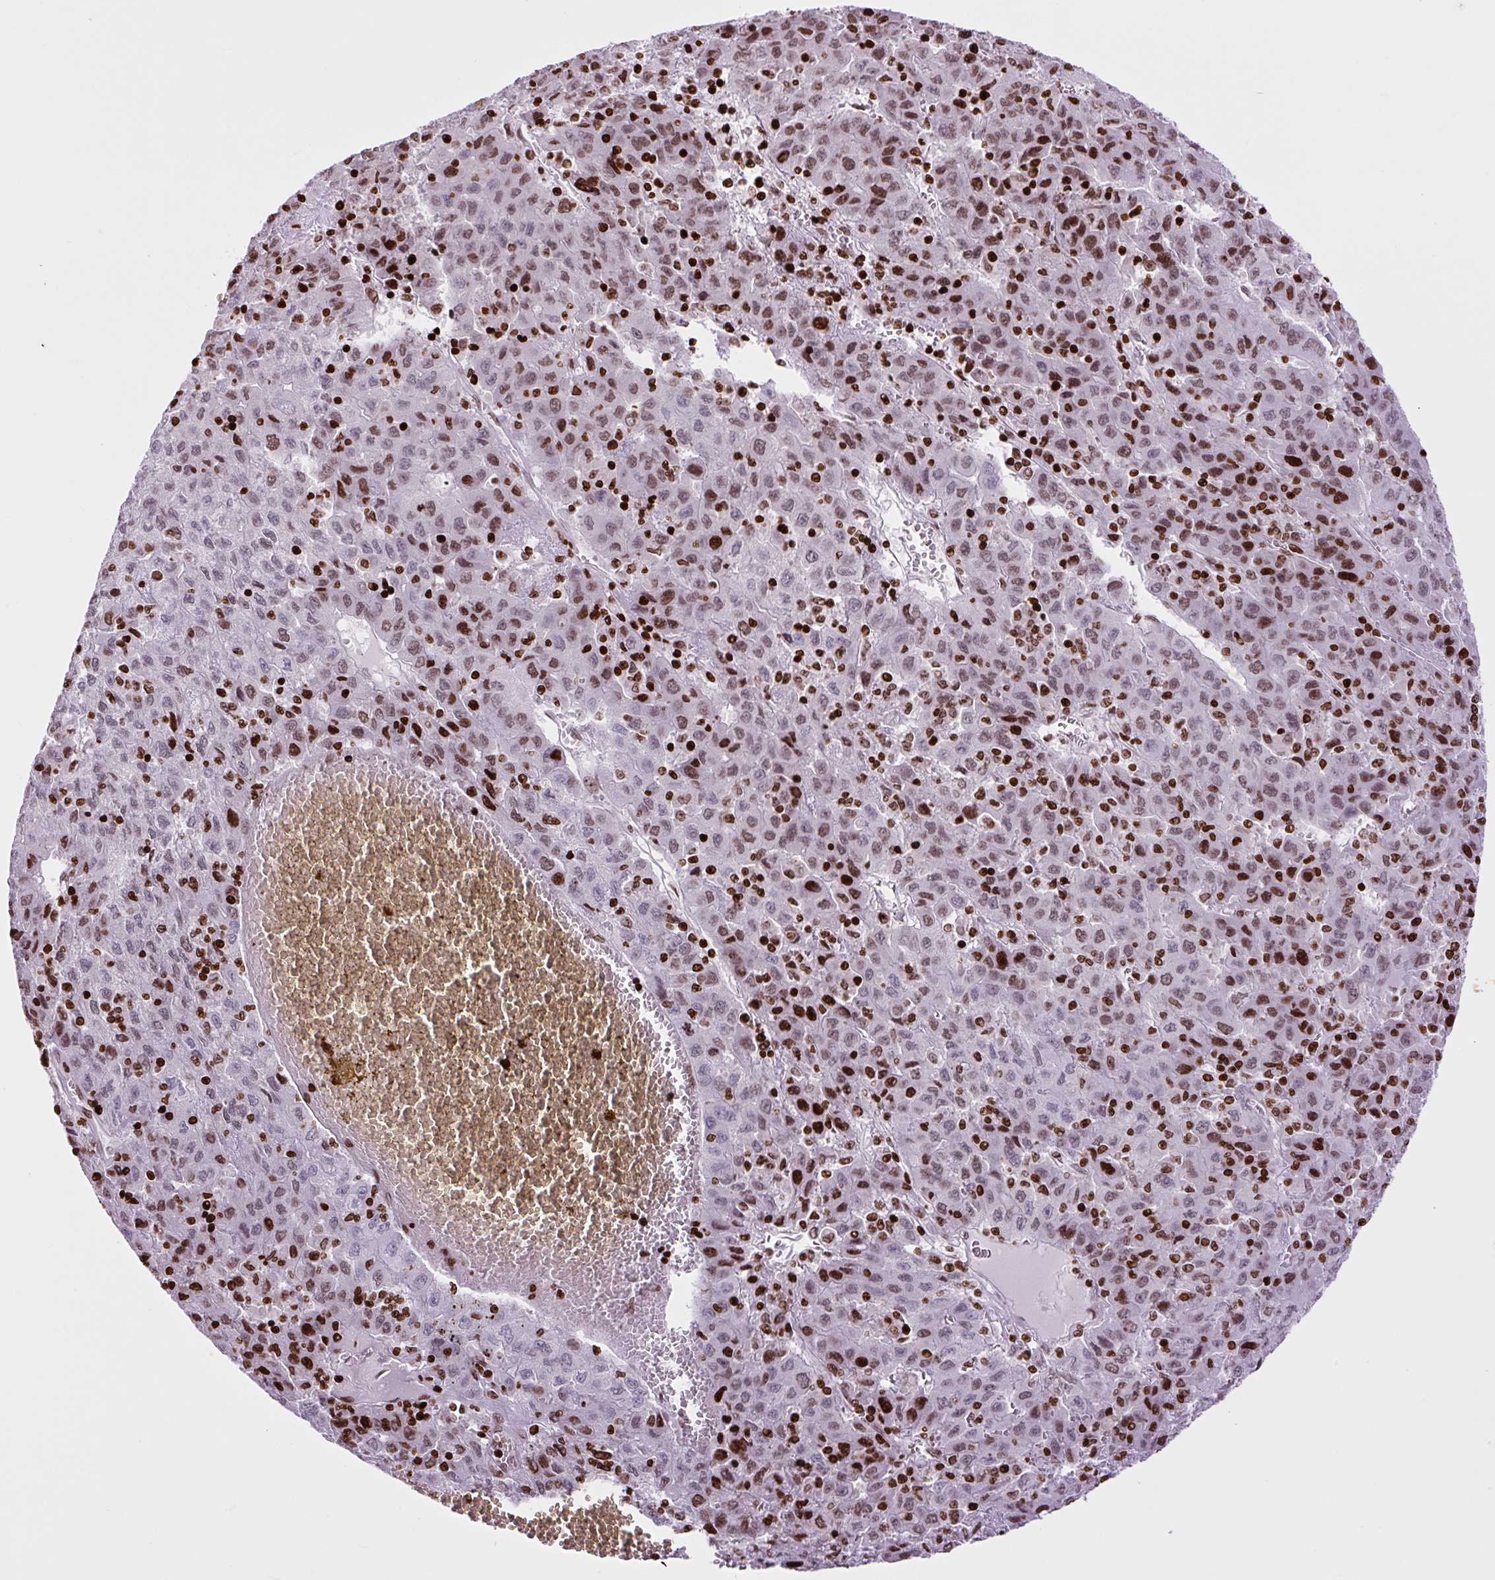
{"staining": {"intensity": "strong", "quantity": "25%-75%", "location": "nuclear"}, "tissue": "liver cancer", "cell_type": "Tumor cells", "image_type": "cancer", "snomed": [{"axis": "morphology", "description": "Carcinoma, Hepatocellular, NOS"}, {"axis": "topography", "description": "Liver"}], "caption": "Immunohistochemistry (IHC) (DAB (3,3'-diaminobenzidine)) staining of human liver cancer (hepatocellular carcinoma) demonstrates strong nuclear protein expression in approximately 25%-75% of tumor cells.", "gene": "H1-3", "patient": {"sex": "female", "age": 53}}